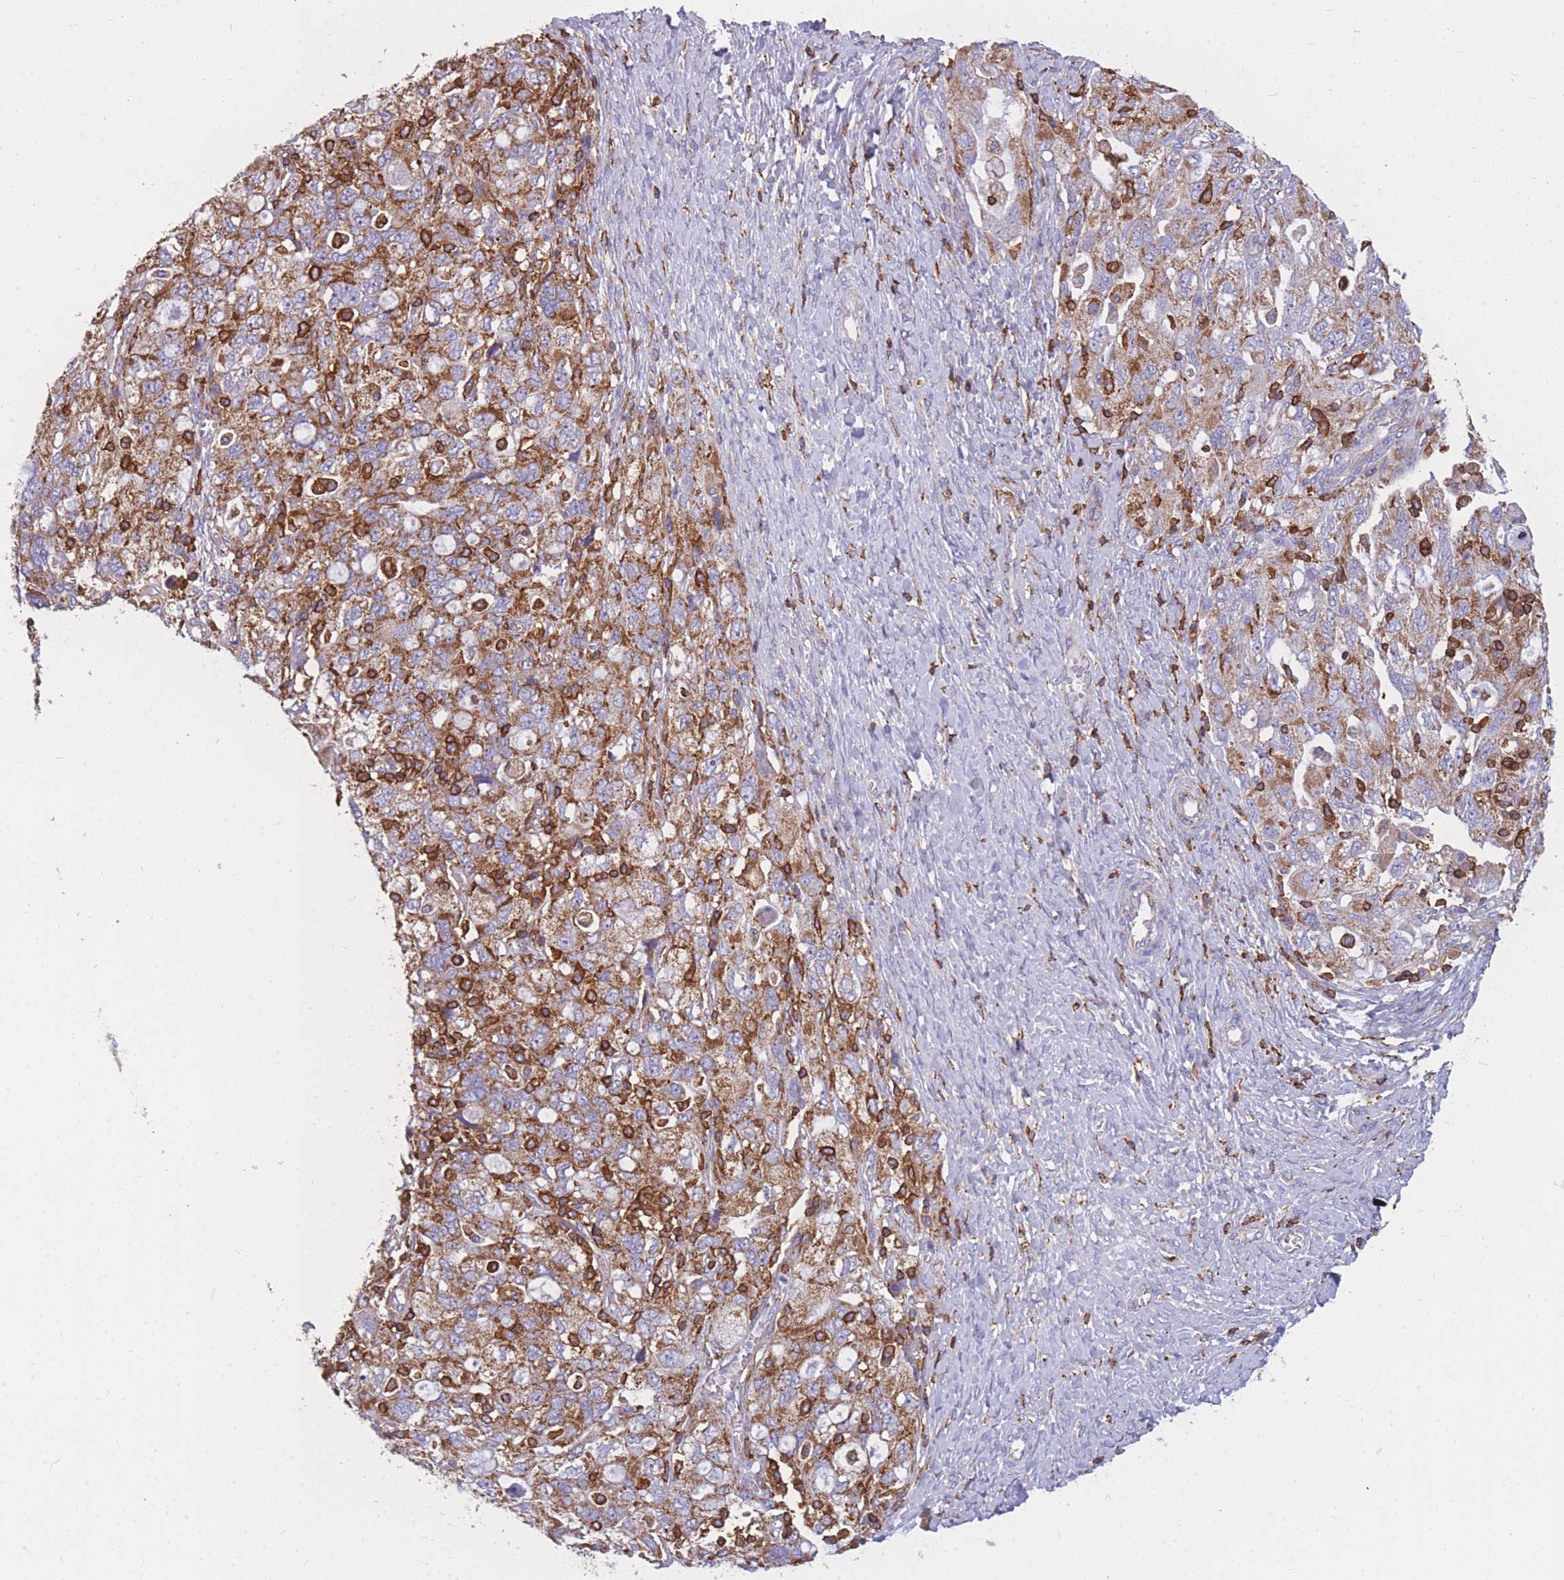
{"staining": {"intensity": "moderate", "quantity": ">75%", "location": "cytoplasmic/membranous"}, "tissue": "ovarian cancer", "cell_type": "Tumor cells", "image_type": "cancer", "snomed": [{"axis": "morphology", "description": "Carcinoma, NOS"}, {"axis": "morphology", "description": "Cystadenocarcinoma, serous, NOS"}, {"axis": "topography", "description": "Ovary"}], "caption": "DAB (3,3'-diaminobenzidine) immunohistochemical staining of human ovarian cancer exhibits moderate cytoplasmic/membranous protein positivity in approximately >75% of tumor cells. (DAB (3,3'-diaminobenzidine) IHC with brightfield microscopy, high magnification).", "gene": "MRPL54", "patient": {"sex": "female", "age": 69}}